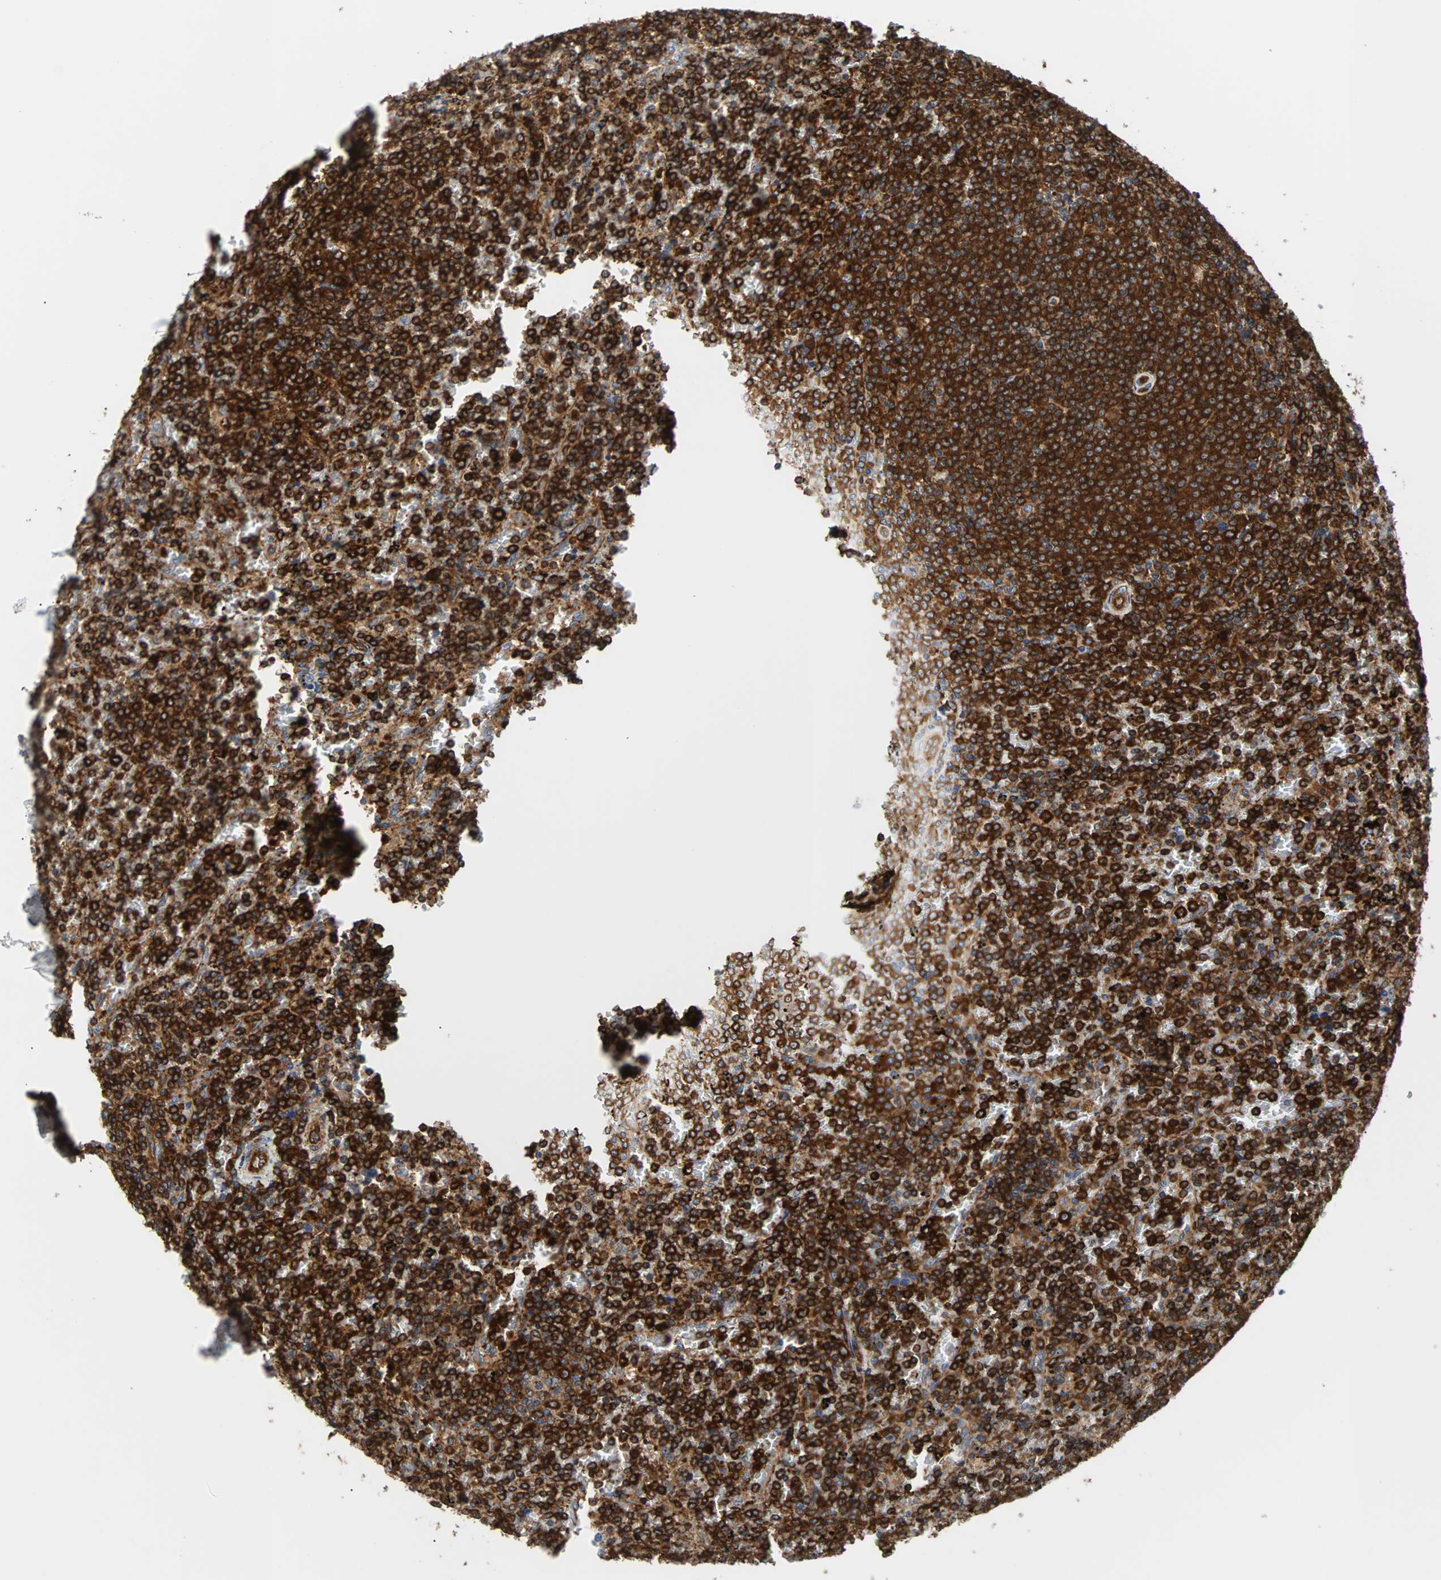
{"staining": {"intensity": "strong", "quantity": ">75%", "location": "cytoplasmic/membranous"}, "tissue": "lymphoma", "cell_type": "Tumor cells", "image_type": "cancer", "snomed": [{"axis": "morphology", "description": "Malignant lymphoma, non-Hodgkin's type, Low grade"}, {"axis": "topography", "description": "Spleen"}], "caption": "Low-grade malignant lymphoma, non-Hodgkin's type tissue exhibits strong cytoplasmic/membranous staining in about >75% of tumor cells", "gene": "PLCG2", "patient": {"sex": "female", "age": 77}}